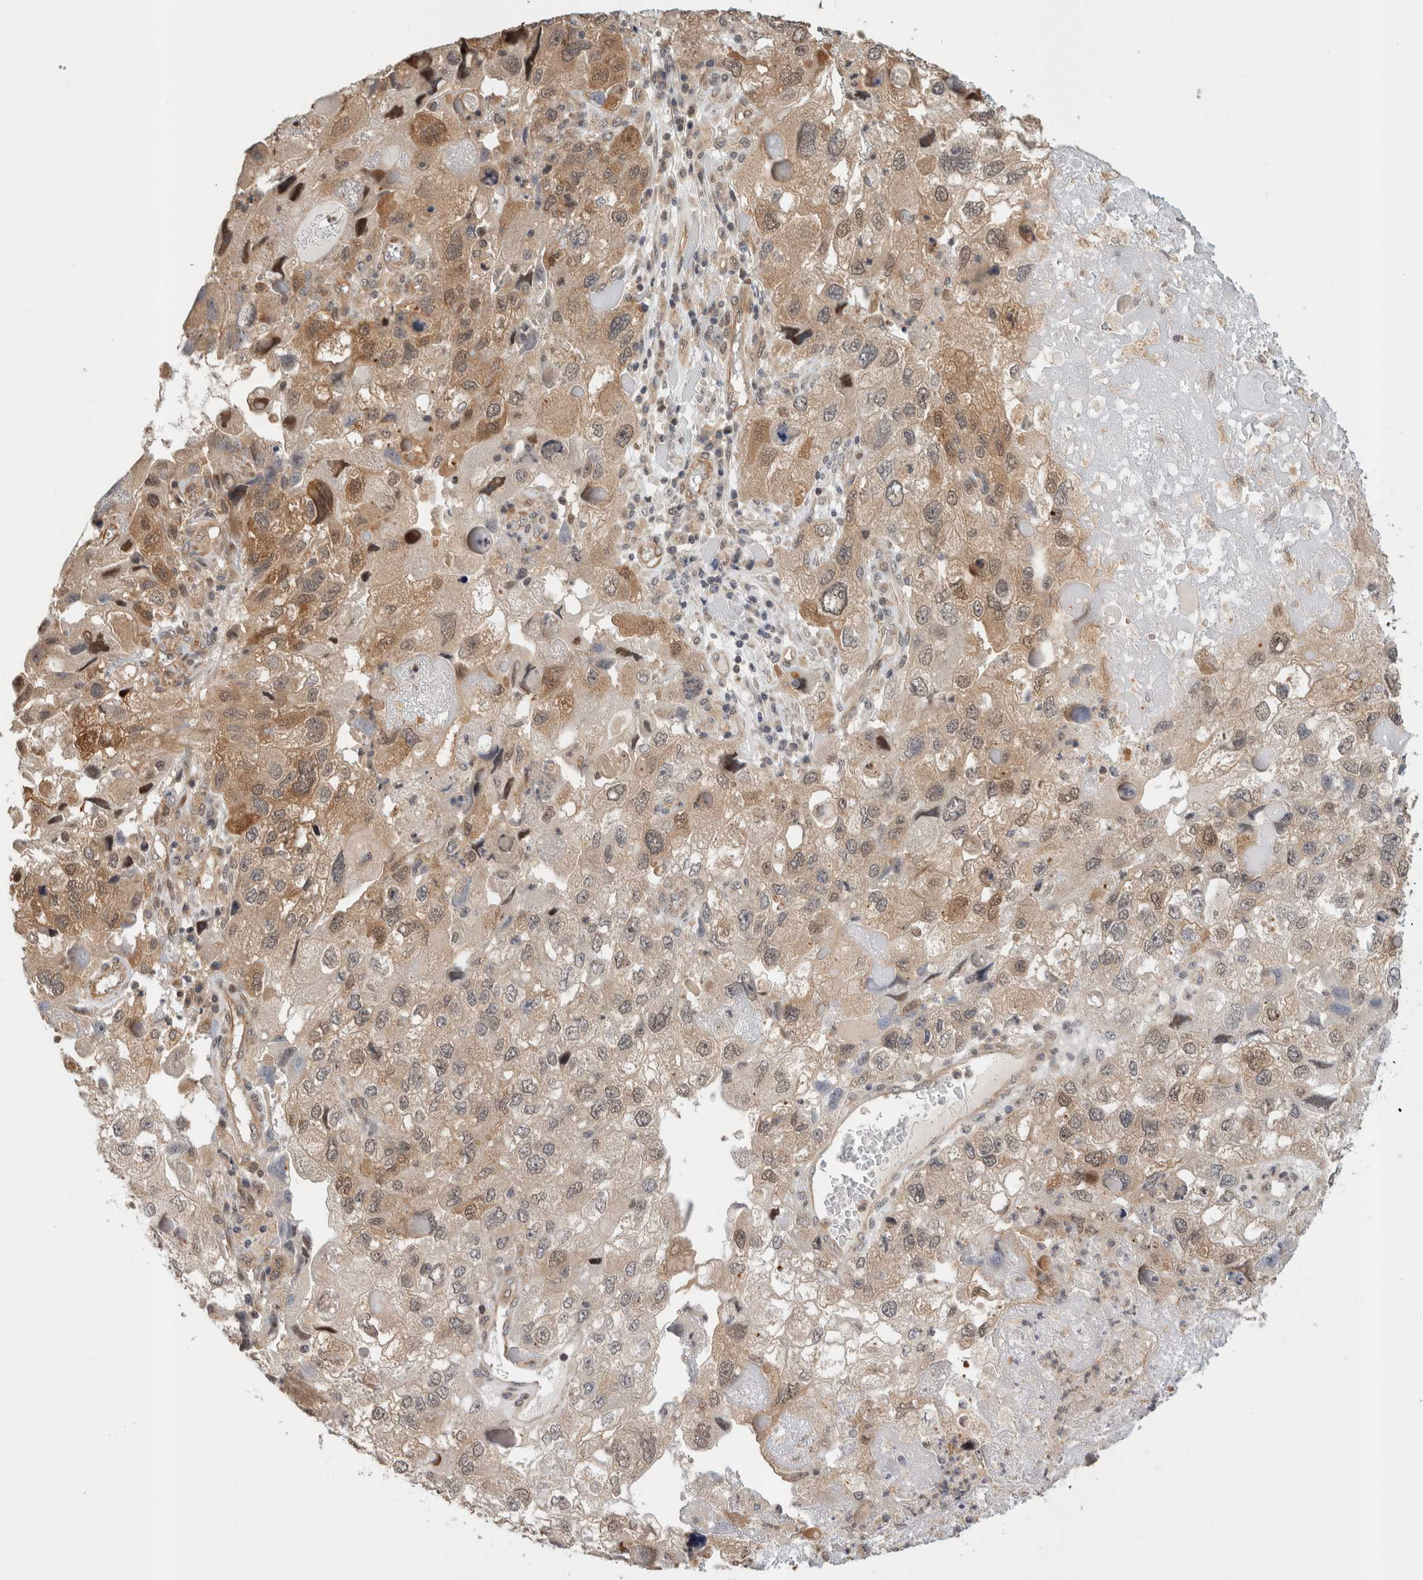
{"staining": {"intensity": "weak", "quantity": "25%-75%", "location": "cytoplasmic/membranous,nuclear"}, "tissue": "endometrial cancer", "cell_type": "Tumor cells", "image_type": "cancer", "snomed": [{"axis": "morphology", "description": "Adenocarcinoma, NOS"}, {"axis": "topography", "description": "Endometrium"}], "caption": "The micrograph displays a brown stain indicating the presence of a protein in the cytoplasmic/membranous and nuclear of tumor cells in endometrial adenocarcinoma.", "gene": "OTUD6B", "patient": {"sex": "female", "age": 49}}